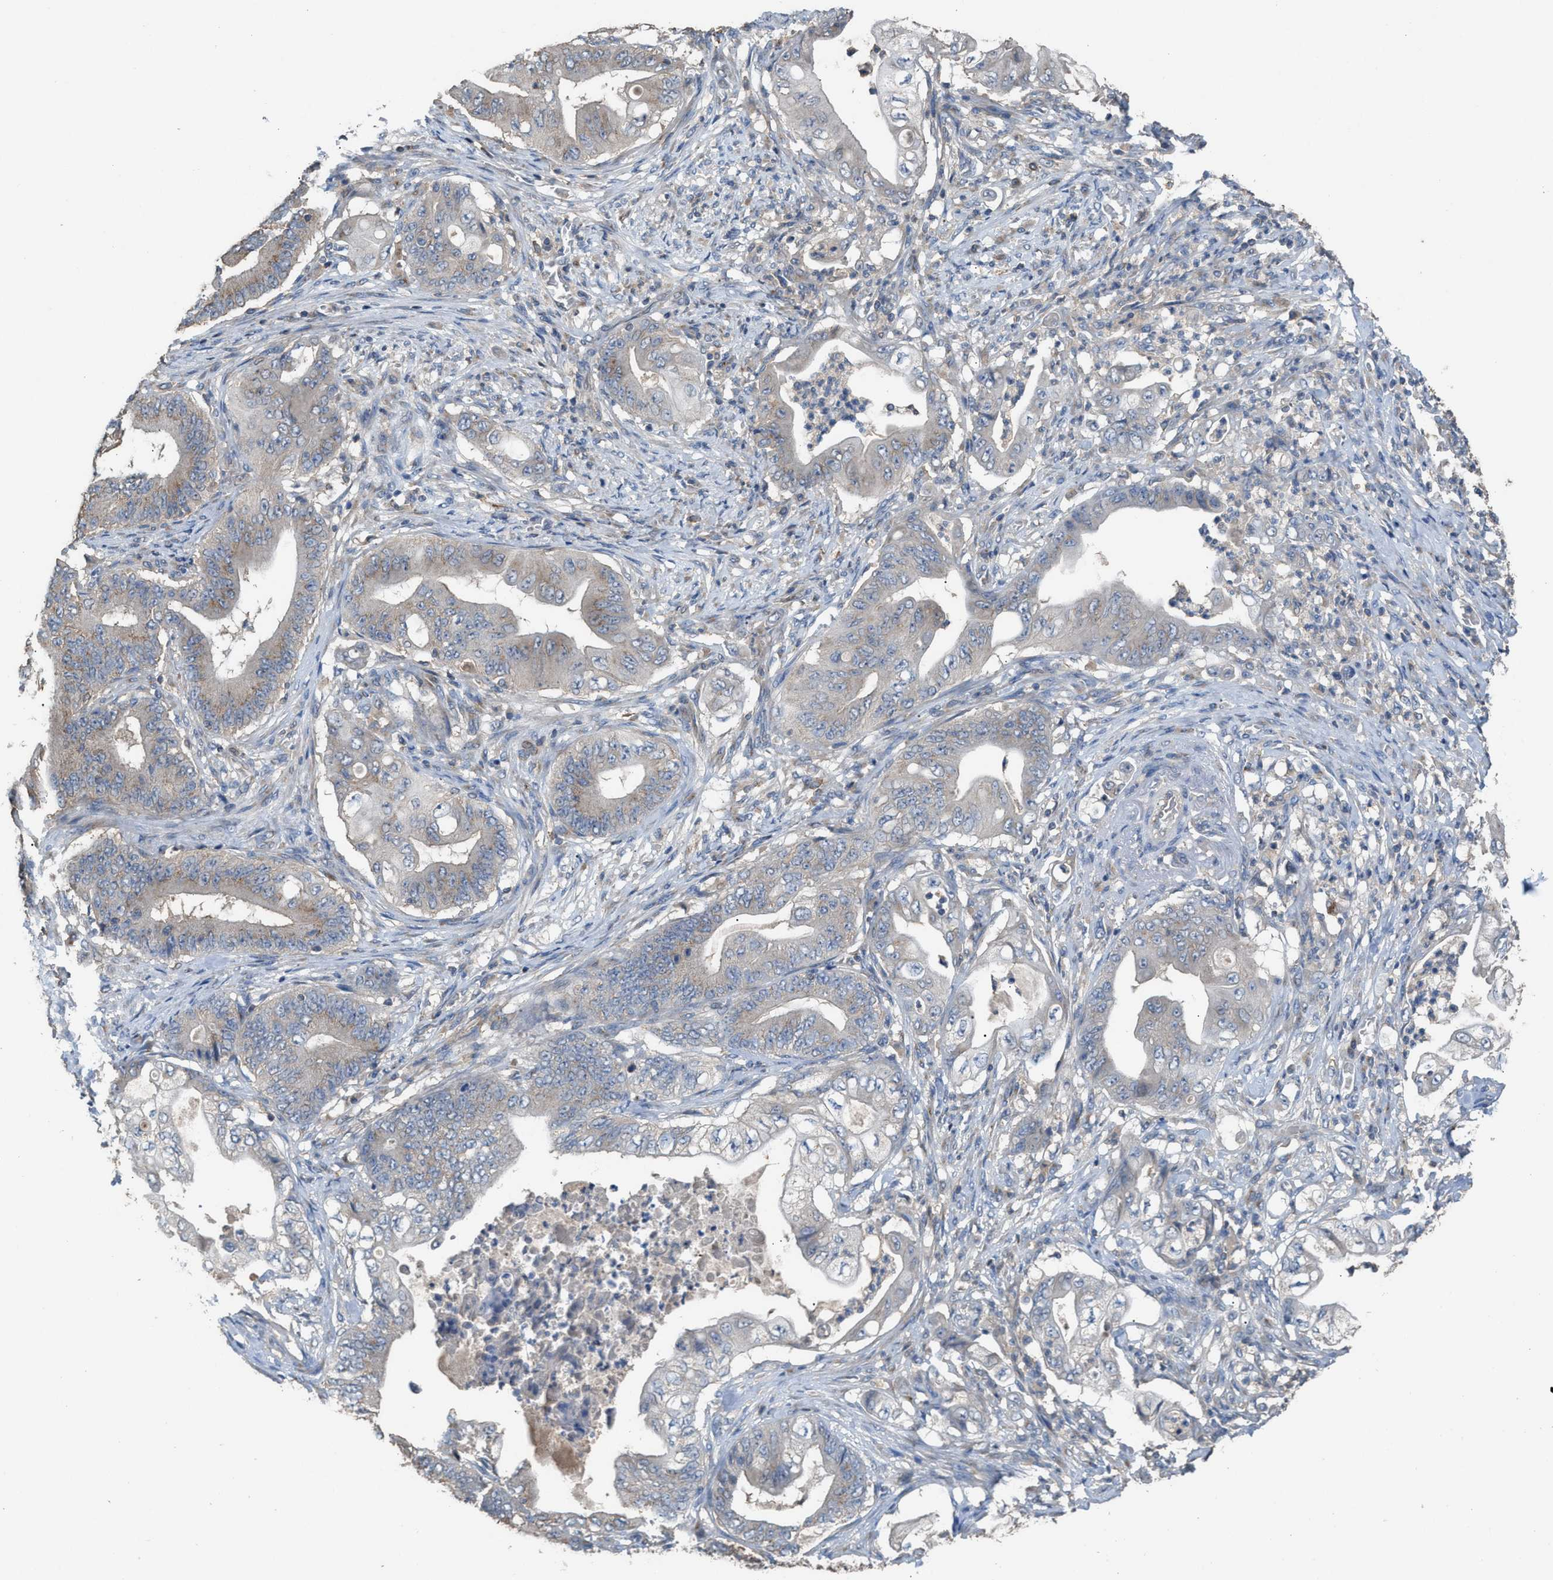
{"staining": {"intensity": "weak", "quantity": "<25%", "location": "cytoplasmic/membranous"}, "tissue": "stomach cancer", "cell_type": "Tumor cells", "image_type": "cancer", "snomed": [{"axis": "morphology", "description": "Adenocarcinoma, NOS"}, {"axis": "topography", "description": "Stomach"}], "caption": "High power microscopy micrograph of an immunohistochemistry (IHC) histopathology image of stomach adenocarcinoma, revealing no significant expression in tumor cells.", "gene": "TPK1", "patient": {"sex": "female", "age": 73}}